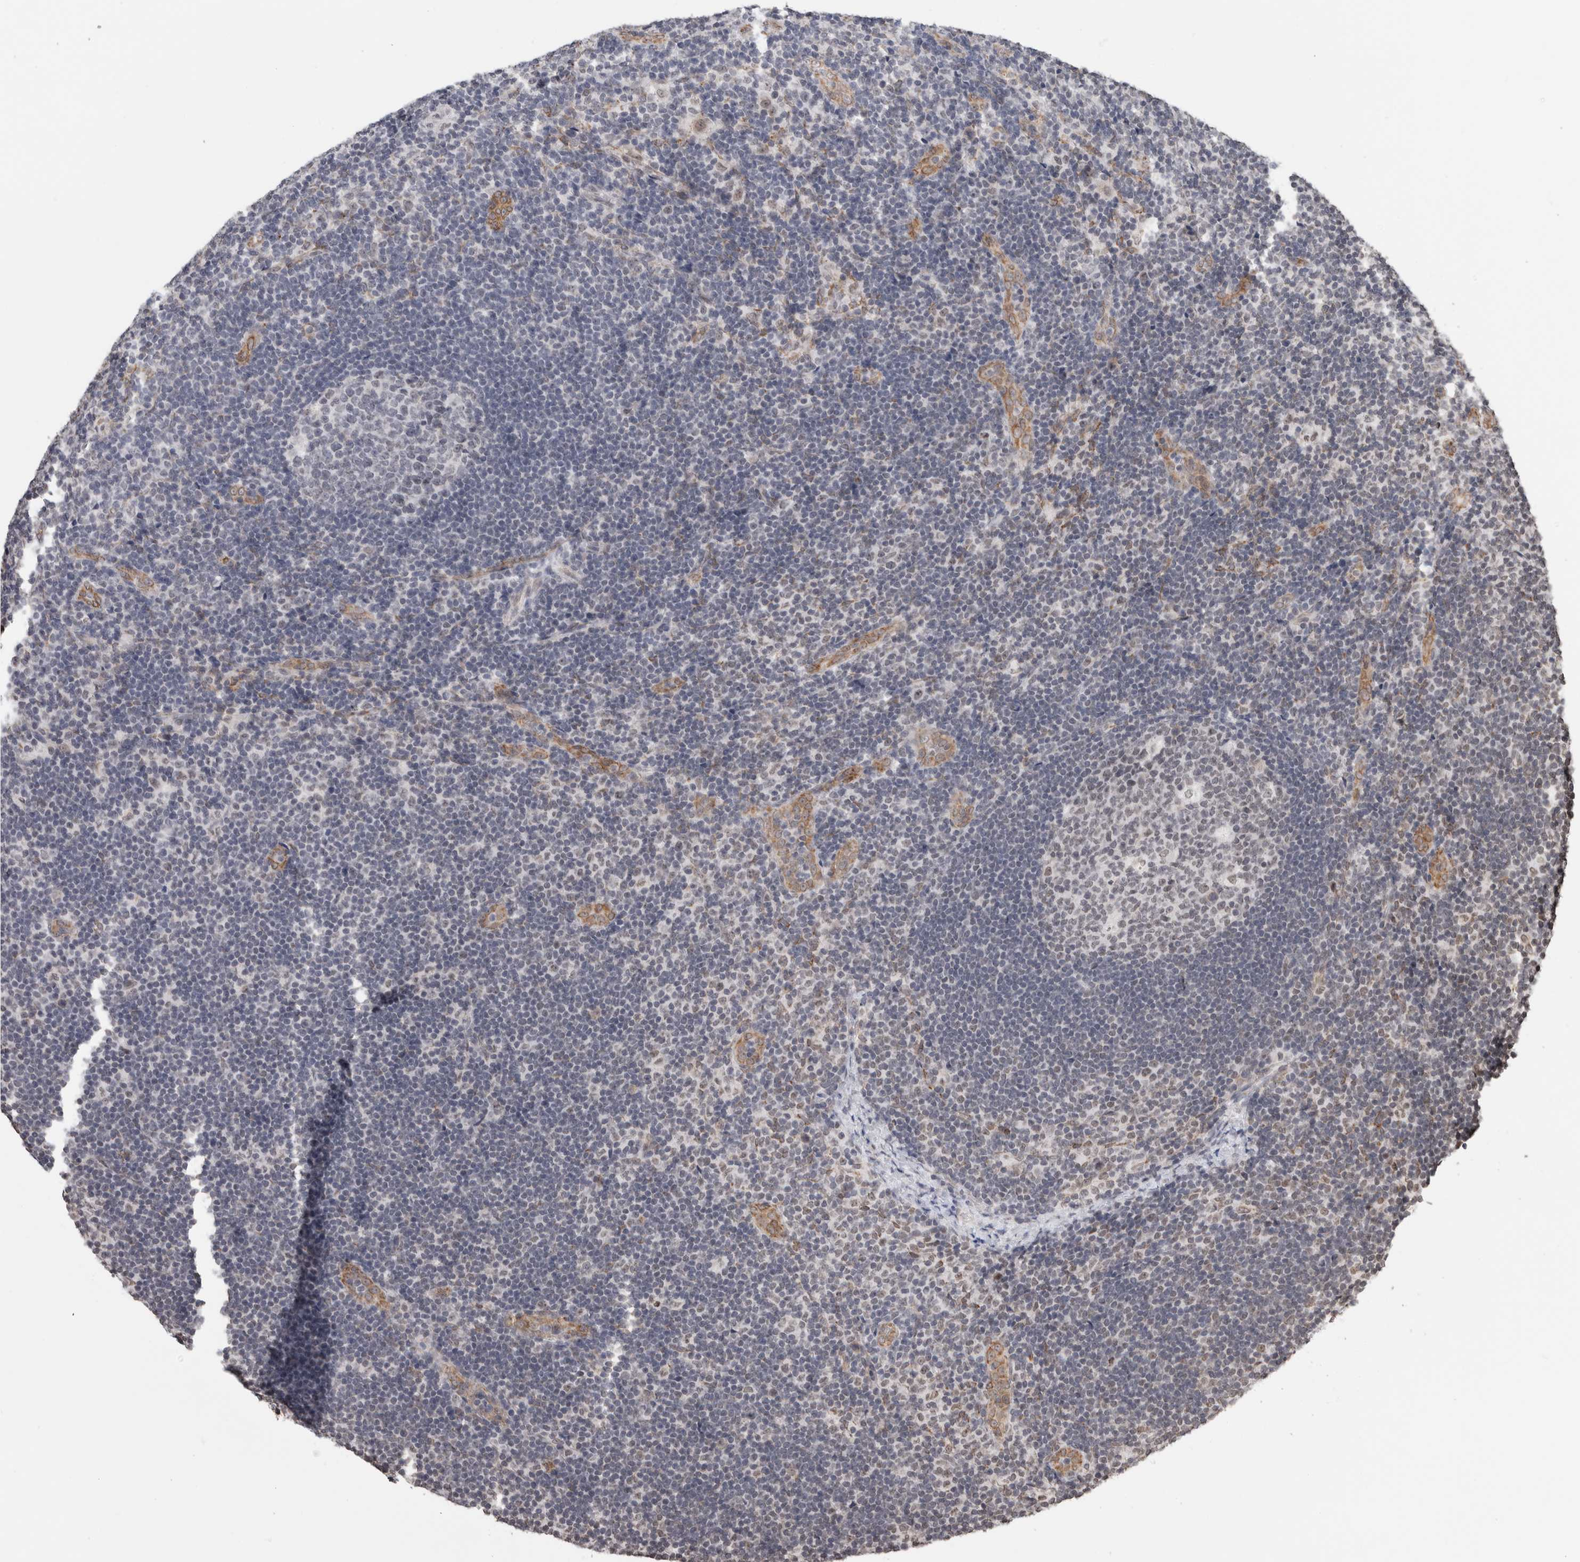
{"staining": {"intensity": "weak", "quantity": "<25%", "location": "nuclear"}, "tissue": "lymph node", "cell_type": "Germinal center cells", "image_type": "normal", "snomed": [{"axis": "morphology", "description": "Normal tissue, NOS"}, {"axis": "topography", "description": "Lymph node"}], "caption": "Immunohistochemistry (IHC) micrograph of normal lymph node: lymph node stained with DAB shows no significant protein expression in germinal center cells. (DAB (3,3'-diaminobenzidine) IHC visualized using brightfield microscopy, high magnification).", "gene": "RBMX2", "patient": {"sex": "female", "age": 22}}